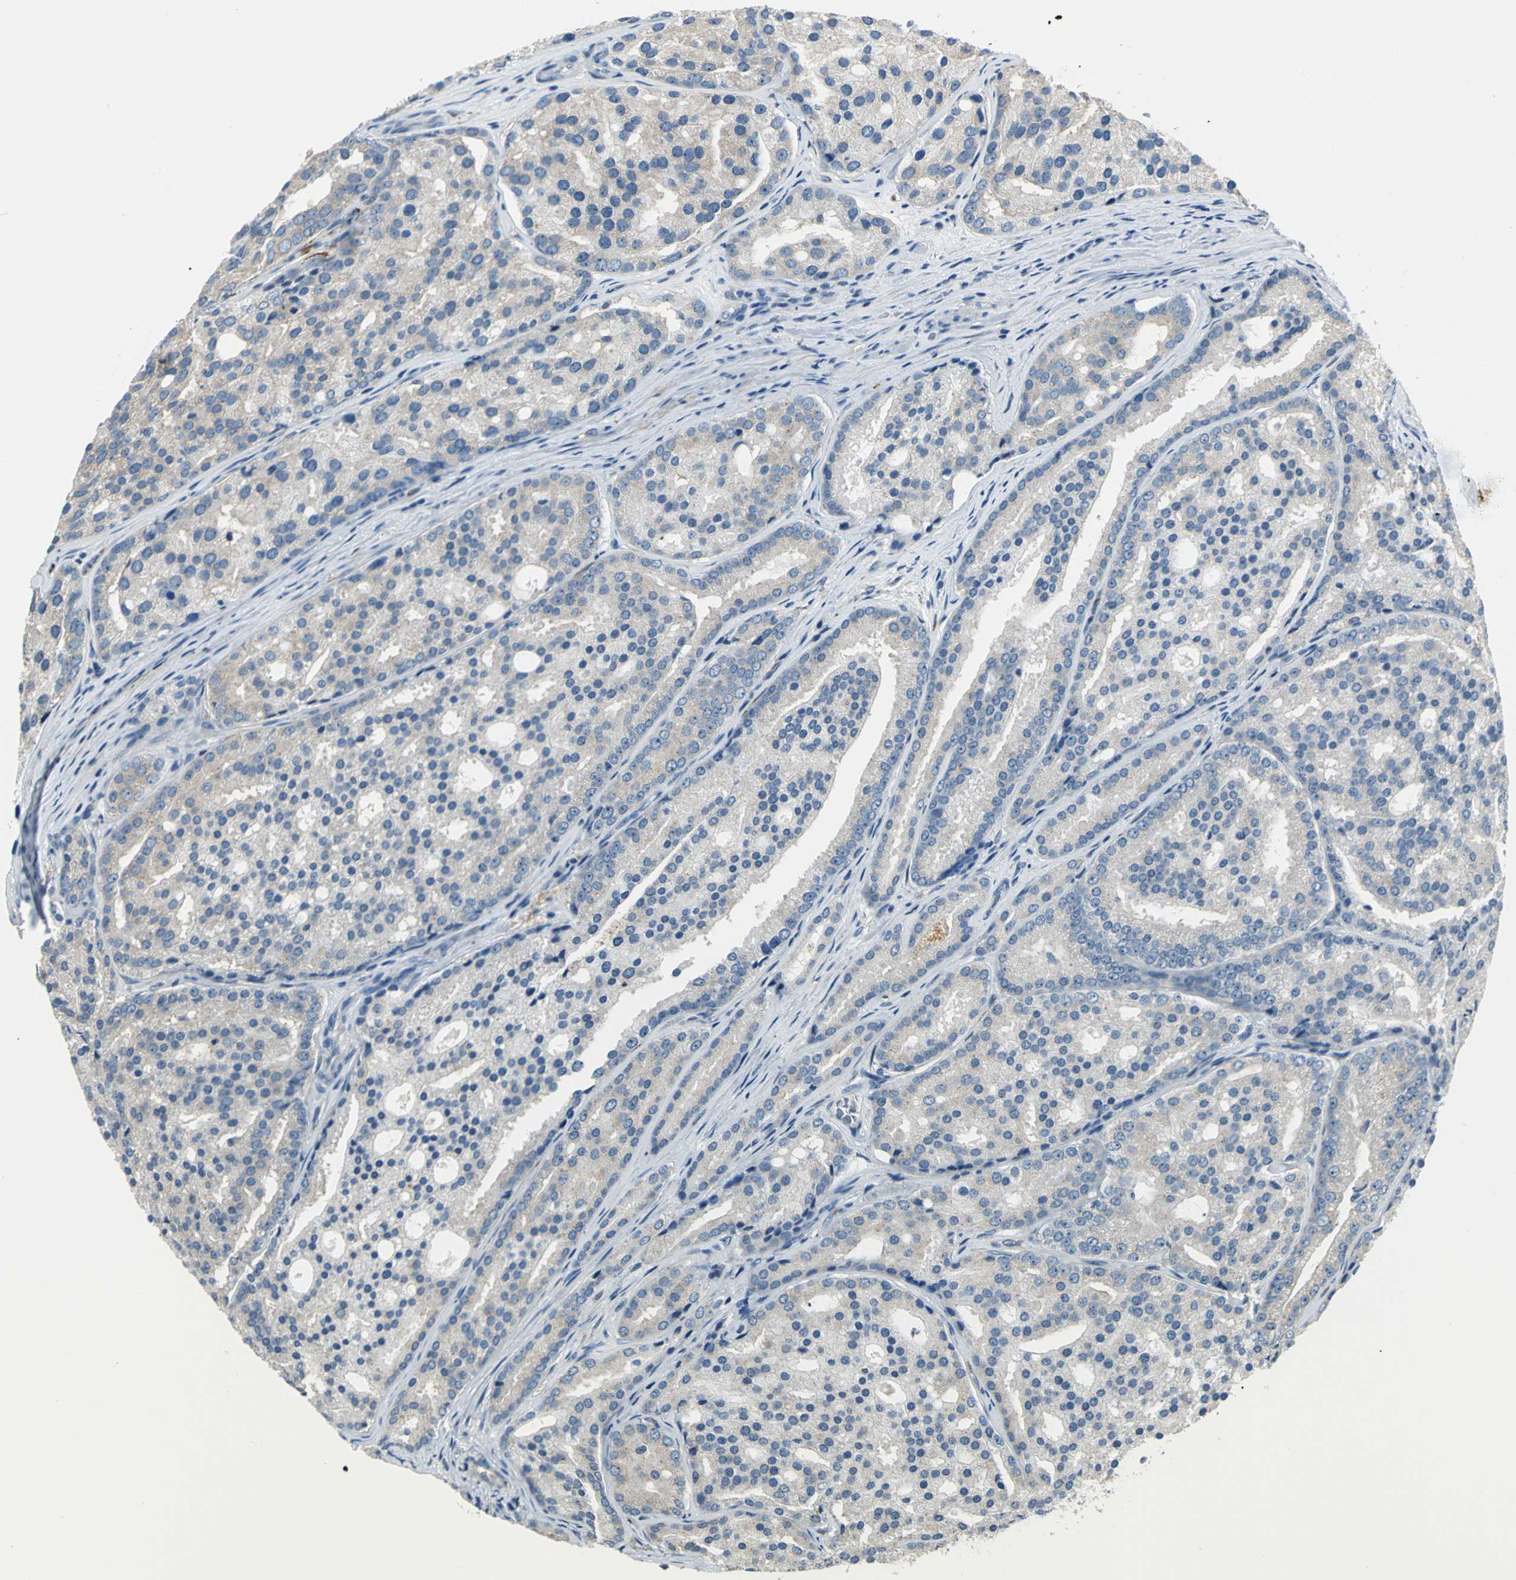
{"staining": {"intensity": "weak", "quantity": "25%-75%", "location": "cytoplasmic/membranous"}, "tissue": "prostate cancer", "cell_type": "Tumor cells", "image_type": "cancer", "snomed": [{"axis": "morphology", "description": "Adenocarcinoma, High grade"}, {"axis": "topography", "description": "Prostate"}], "caption": "A photomicrograph of prostate cancer stained for a protein demonstrates weak cytoplasmic/membranous brown staining in tumor cells. (DAB IHC, brown staining for protein, blue staining for nuclei).", "gene": "B3GNT2", "patient": {"sex": "male", "age": 64}}